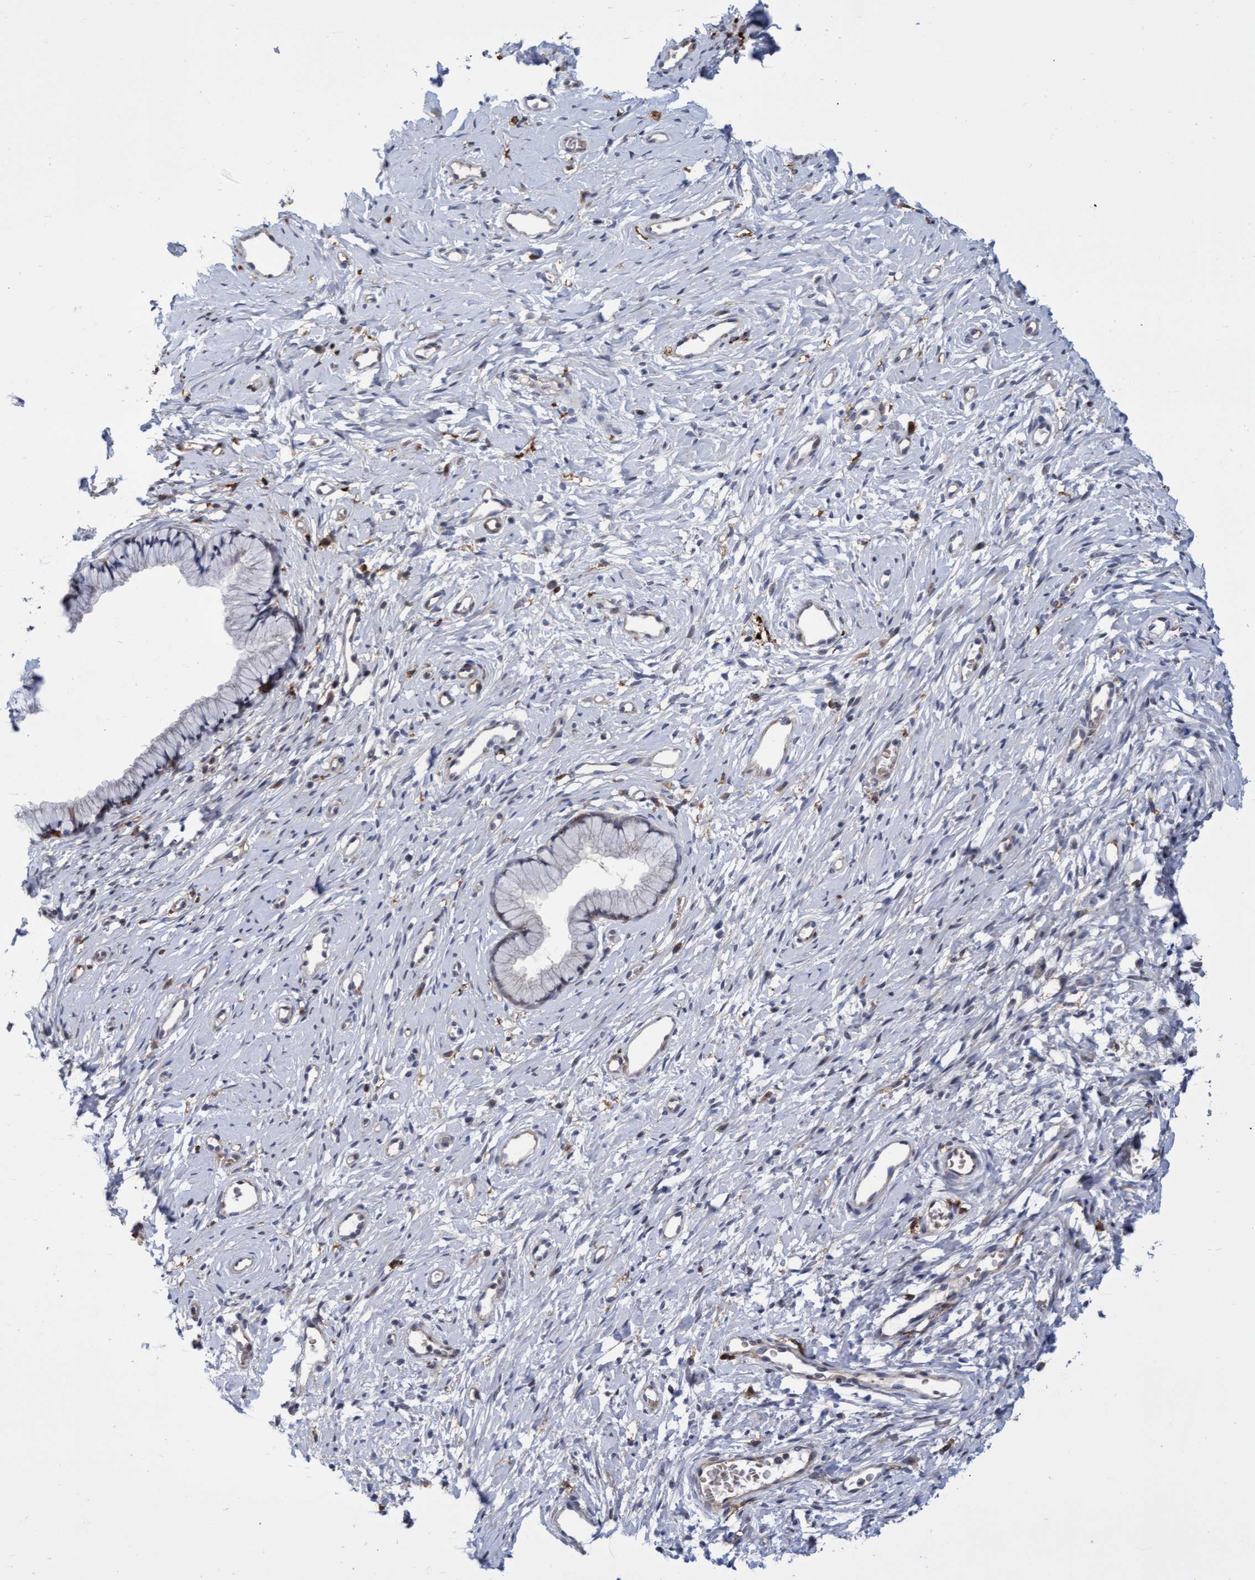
{"staining": {"intensity": "weak", "quantity": "25%-75%", "location": "cytoplasmic/membranous"}, "tissue": "cervix", "cell_type": "Glandular cells", "image_type": "normal", "snomed": [{"axis": "morphology", "description": "Normal tissue, NOS"}, {"axis": "topography", "description": "Cervix"}], "caption": "Immunohistochemistry photomicrograph of benign human cervix stained for a protein (brown), which reveals low levels of weak cytoplasmic/membranous staining in about 25%-75% of glandular cells.", "gene": "ABCF2", "patient": {"sex": "female", "age": 77}}